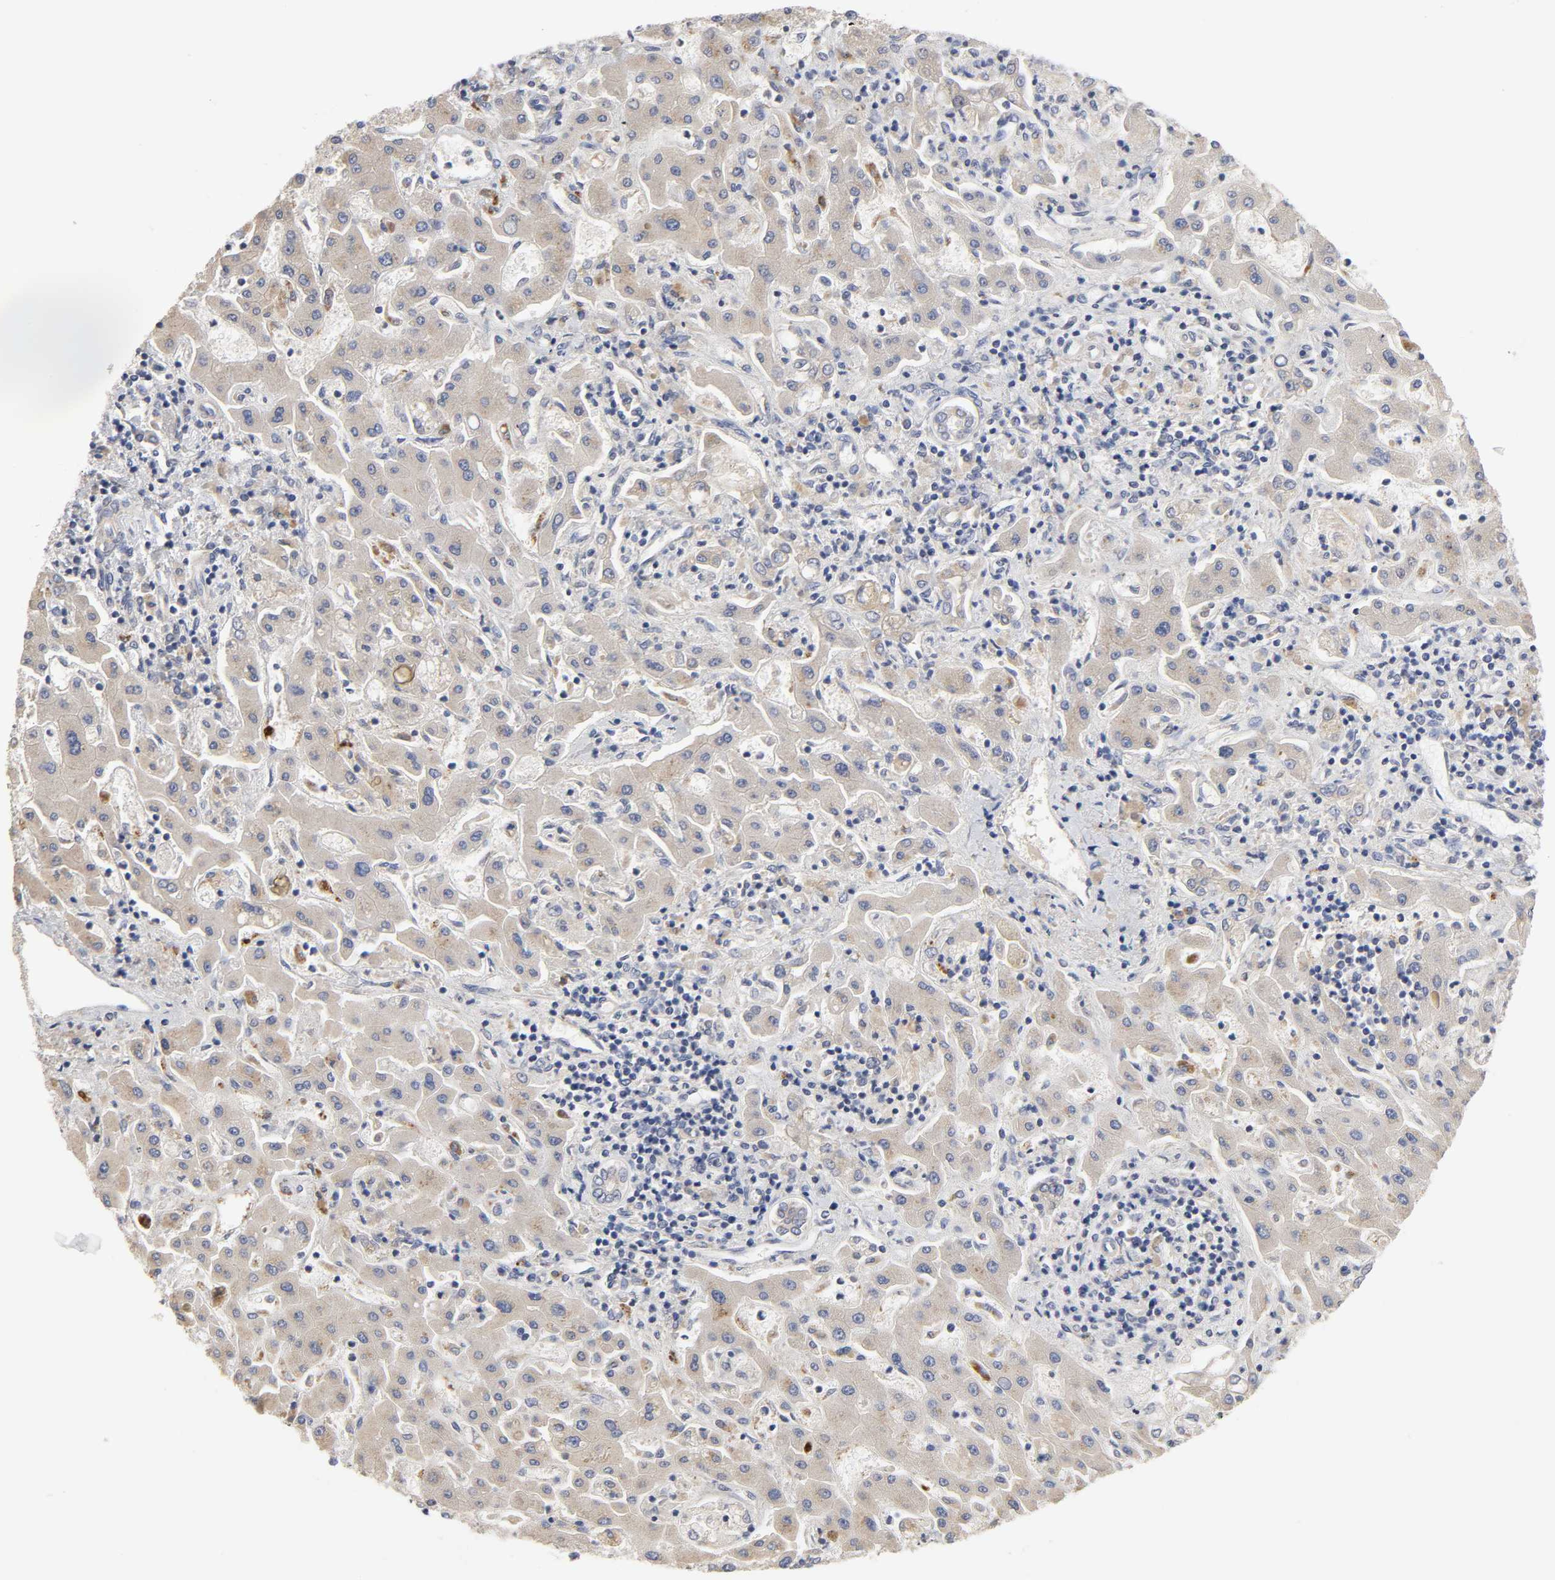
{"staining": {"intensity": "weak", "quantity": ">75%", "location": "cytoplasmic/membranous"}, "tissue": "liver cancer", "cell_type": "Tumor cells", "image_type": "cancer", "snomed": [{"axis": "morphology", "description": "Cholangiocarcinoma"}, {"axis": "topography", "description": "Liver"}], "caption": "Immunohistochemistry (IHC) (DAB (3,3'-diaminobenzidine)) staining of human liver cancer displays weak cytoplasmic/membranous protein expression in about >75% of tumor cells. Immunohistochemistry stains the protein of interest in brown and the nuclei are stained blue.", "gene": "C17orf75", "patient": {"sex": "male", "age": 50}}